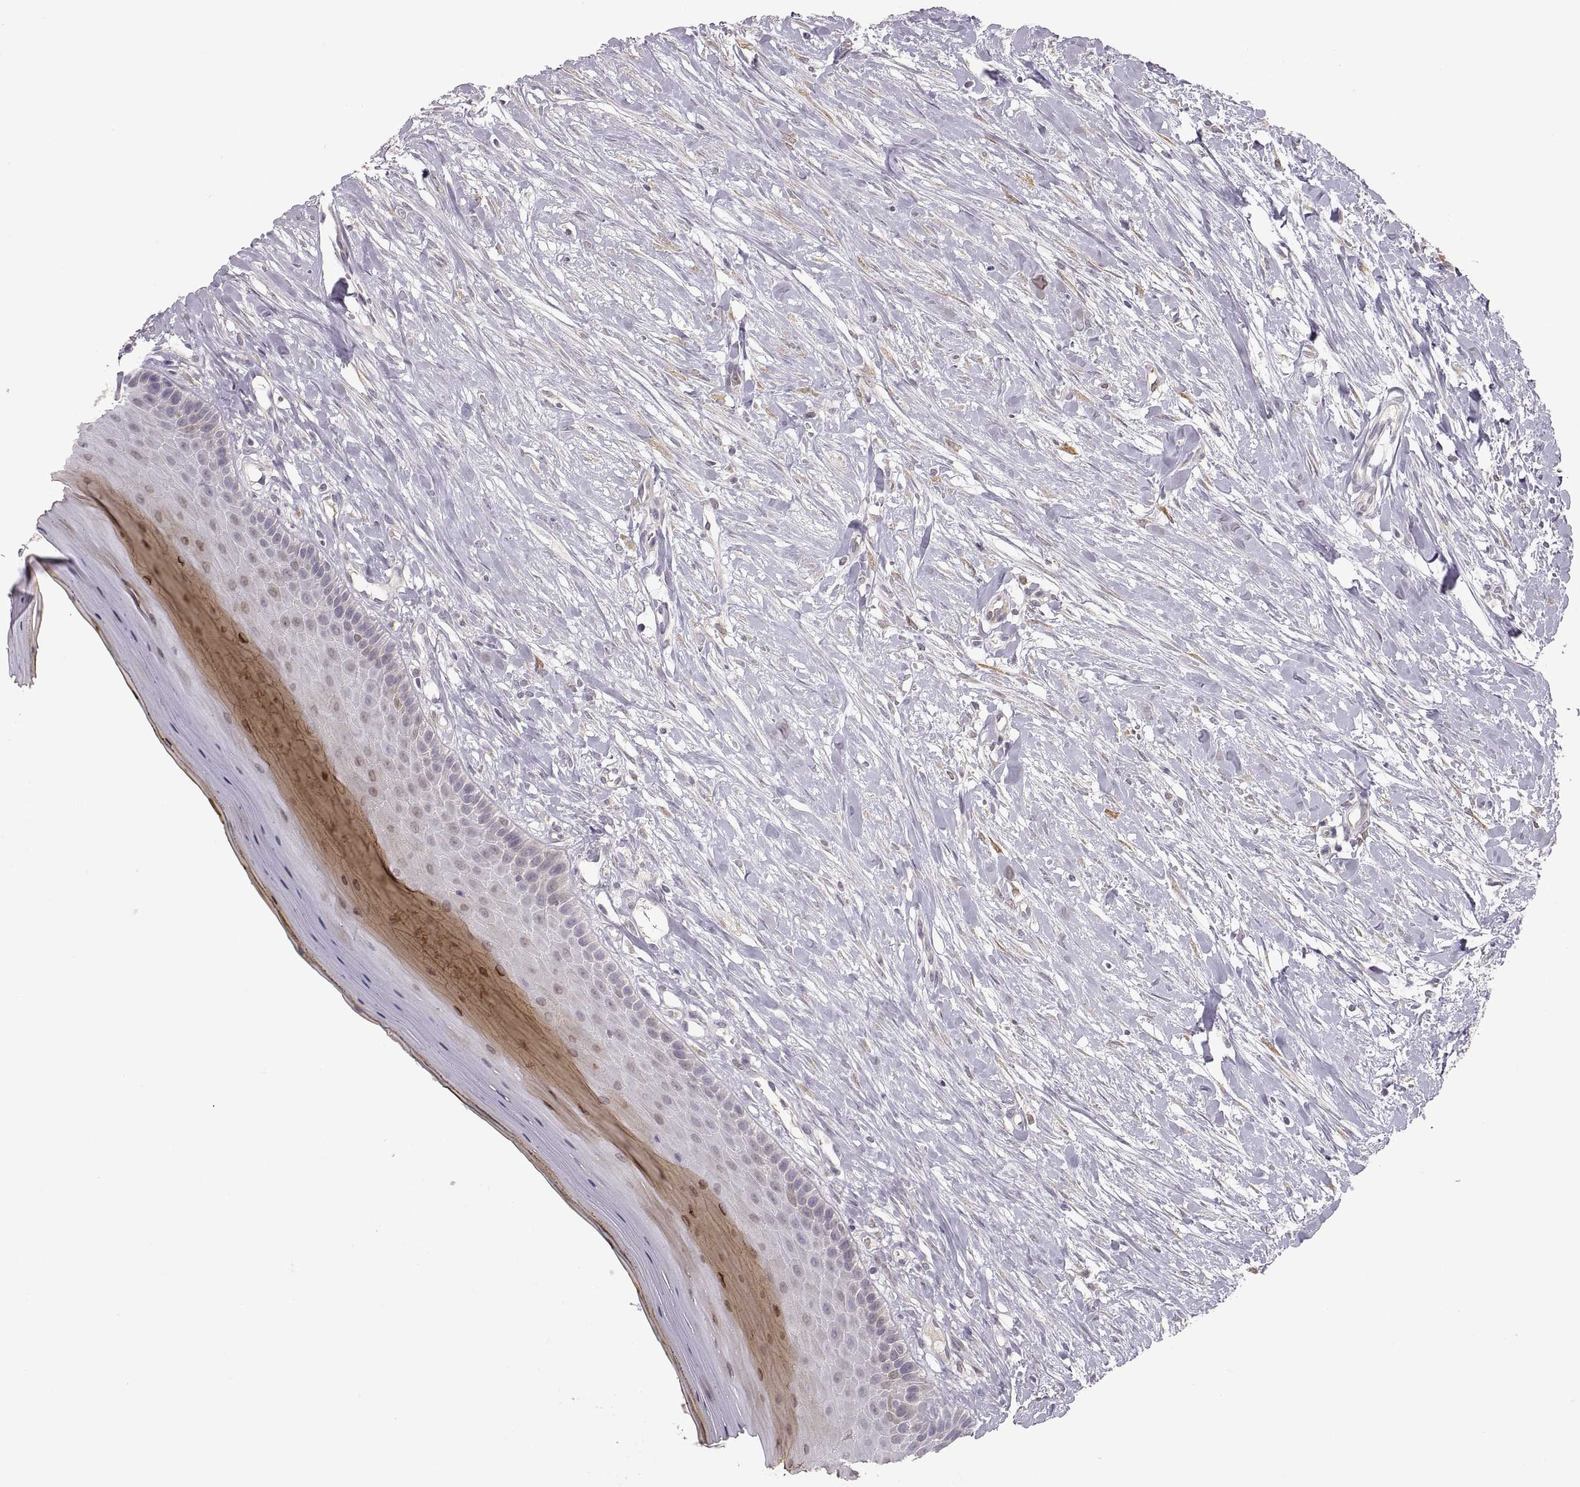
{"staining": {"intensity": "strong", "quantity": "<25%", "location": "cytoplasmic/membranous"}, "tissue": "oral mucosa", "cell_type": "Squamous epithelial cells", "image_type": "normal", "snomed": [{"axis": "morphology", "description": "Normal tissue, NOS"}, {"axis": "topography", "description": "Oral tissue"}], "caption": "IHC of unremarkable human oral mucosa demonstrates medium levels of strong cytoplasmic/membranous staining in approximately <25% of squamous epithelial cells.", "gene": "HMGCR", "patient": {"sex": "female", "age": 43}}